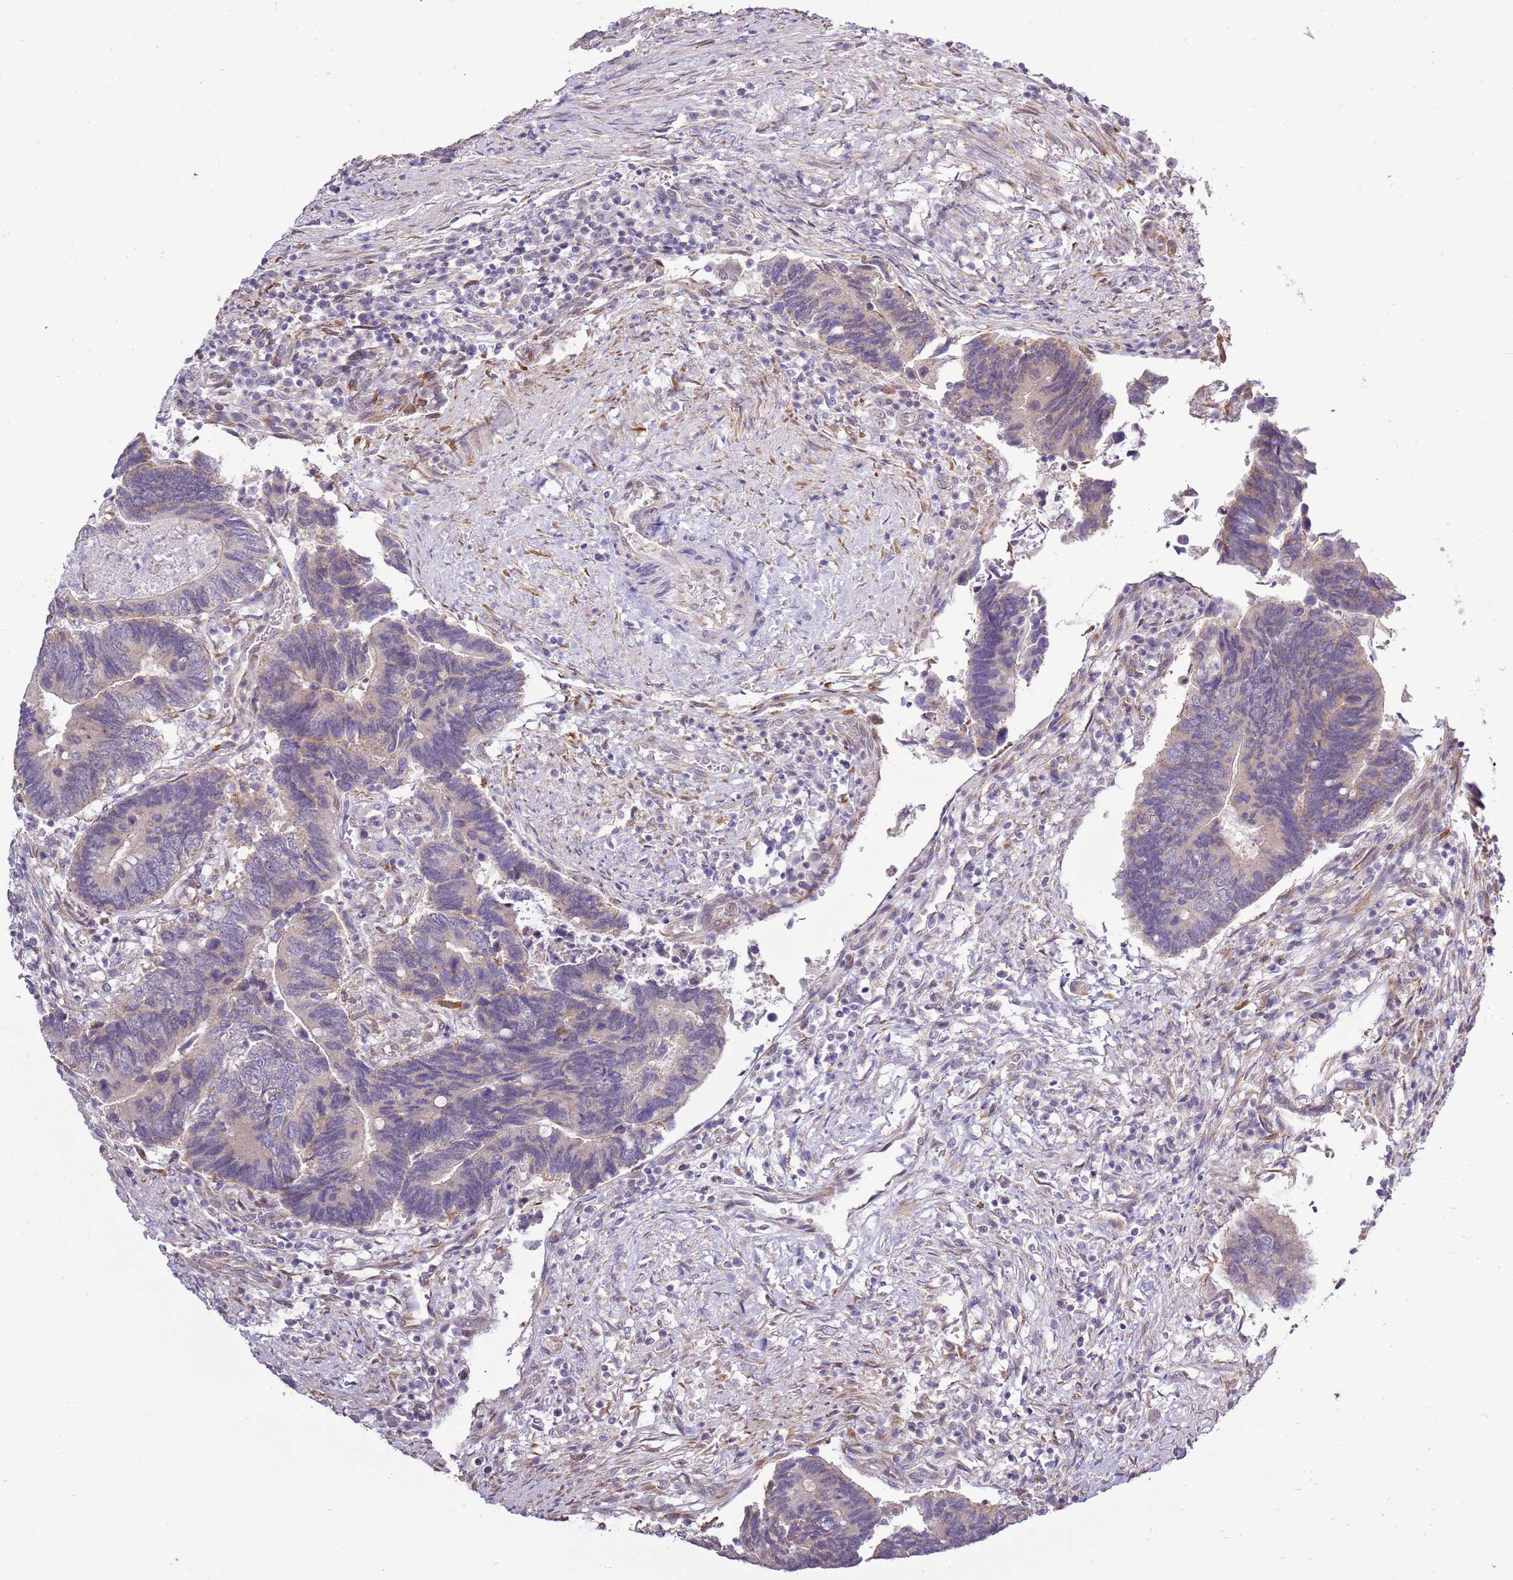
{"staining": {"intensity": "weak", "quantity": "<25%", "location": "cytoplasmic/membranous"}, "tissue": "colorectal cancer", "cell_type": "Tumor cells", "image_type": "cancer", "snomed": [{"axis": "morphology", "description": "Adenocarcinoma, NOS"}, {"axis": "topography", "description": "Colon"}], "caption": "Tumor cells show no significant staining in colorectal adenocarcinoma.", "gene": "UGGT2", "patient": {"sex": "male", "age": 87}}